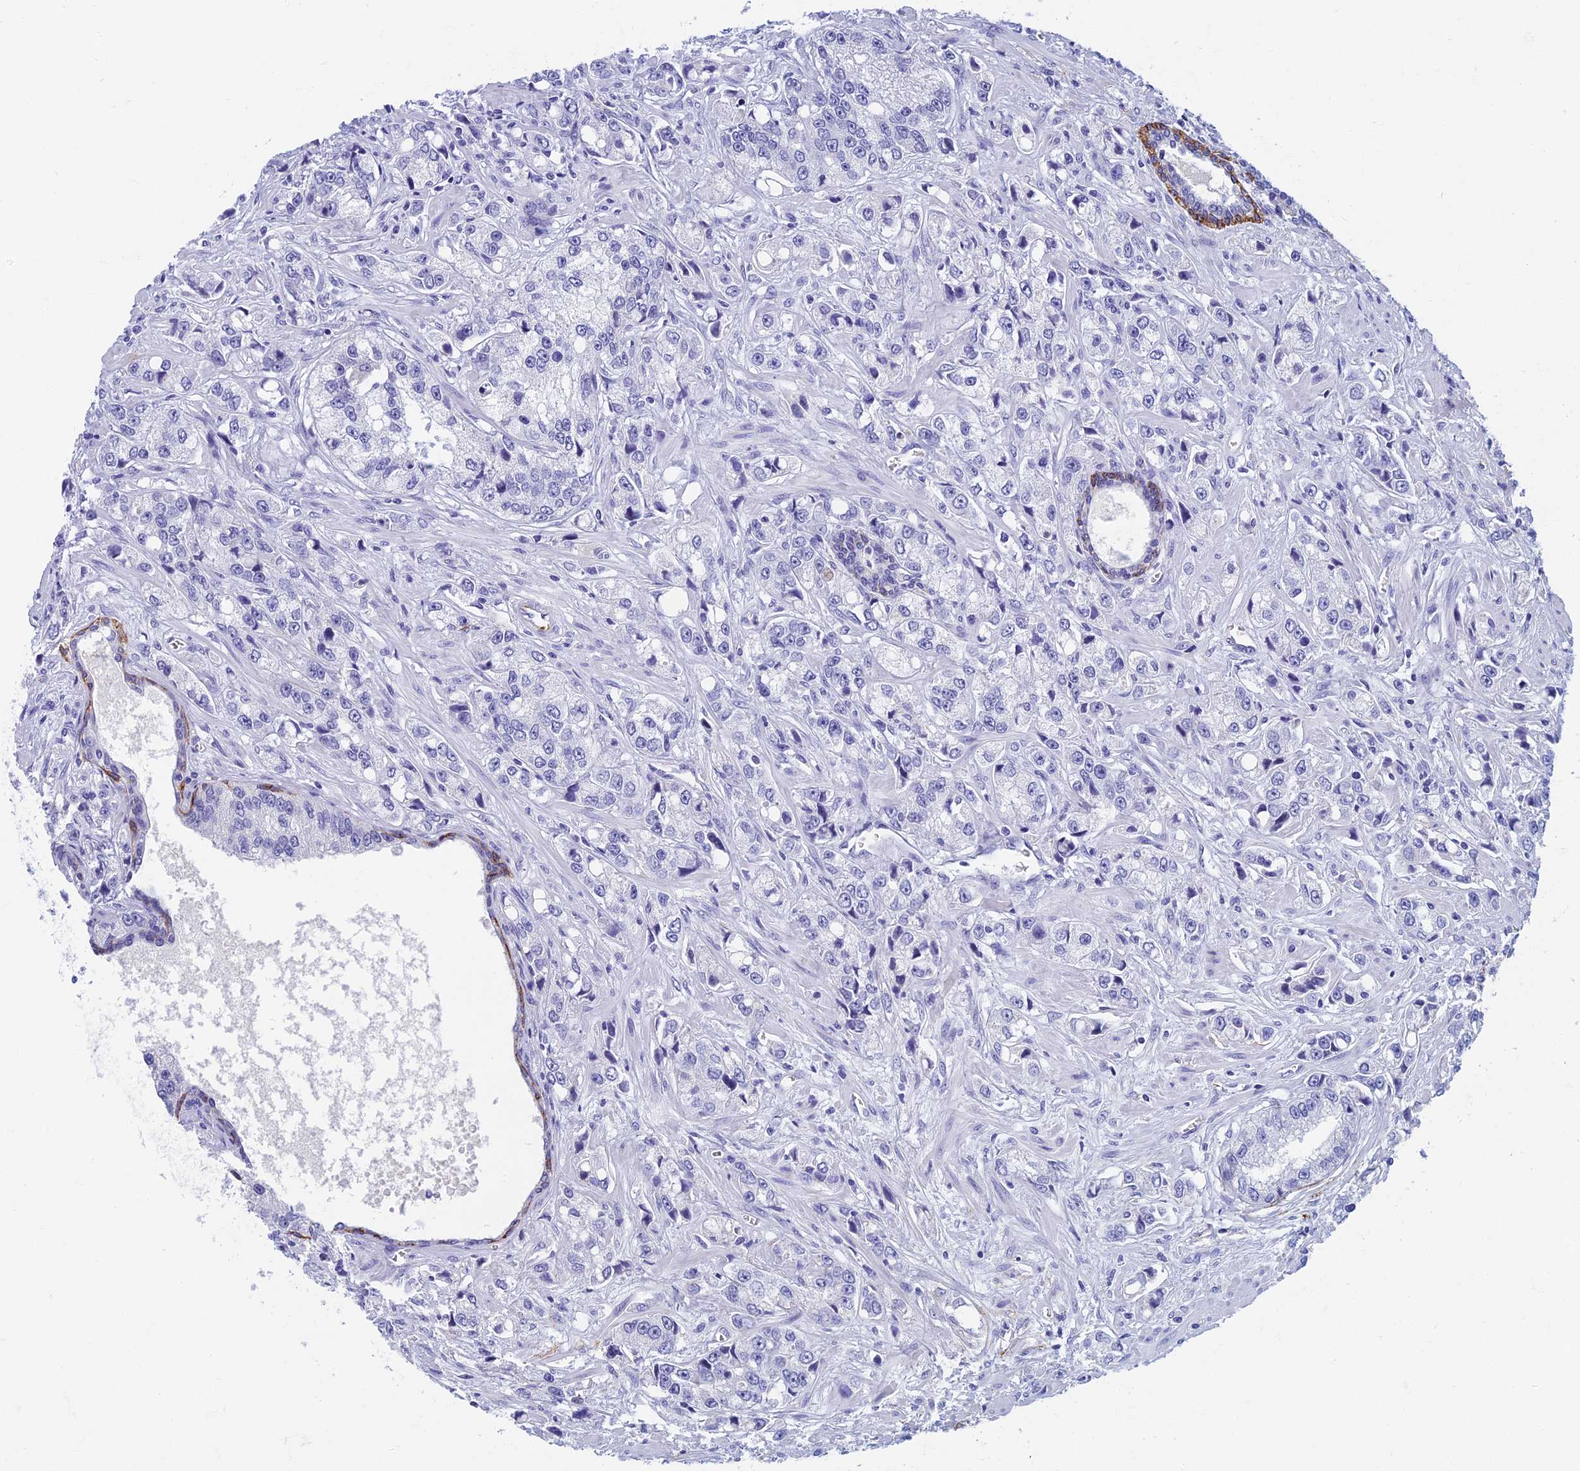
{"staining": {"intensity": "negative", "quantity": "none", "location": "none"}, "tissue": "prostate cancer", "cell_type": "Tumor cells", "image_type": "cancer", "snomed": [{"axis": "morphology", "description": "Adenocarcinoma, High grade"}, {"axis": "topography", "description": "Prostate"}], "caption": "DAB (3,3'-diaminobenzidine) immunohistochemical staining of adenocarcinoma (high-grade) (prostate) displays no significant positivity in tumor cells.", "gene": "ETFRF1", "patient": {"sex": "male", "age": 74}}